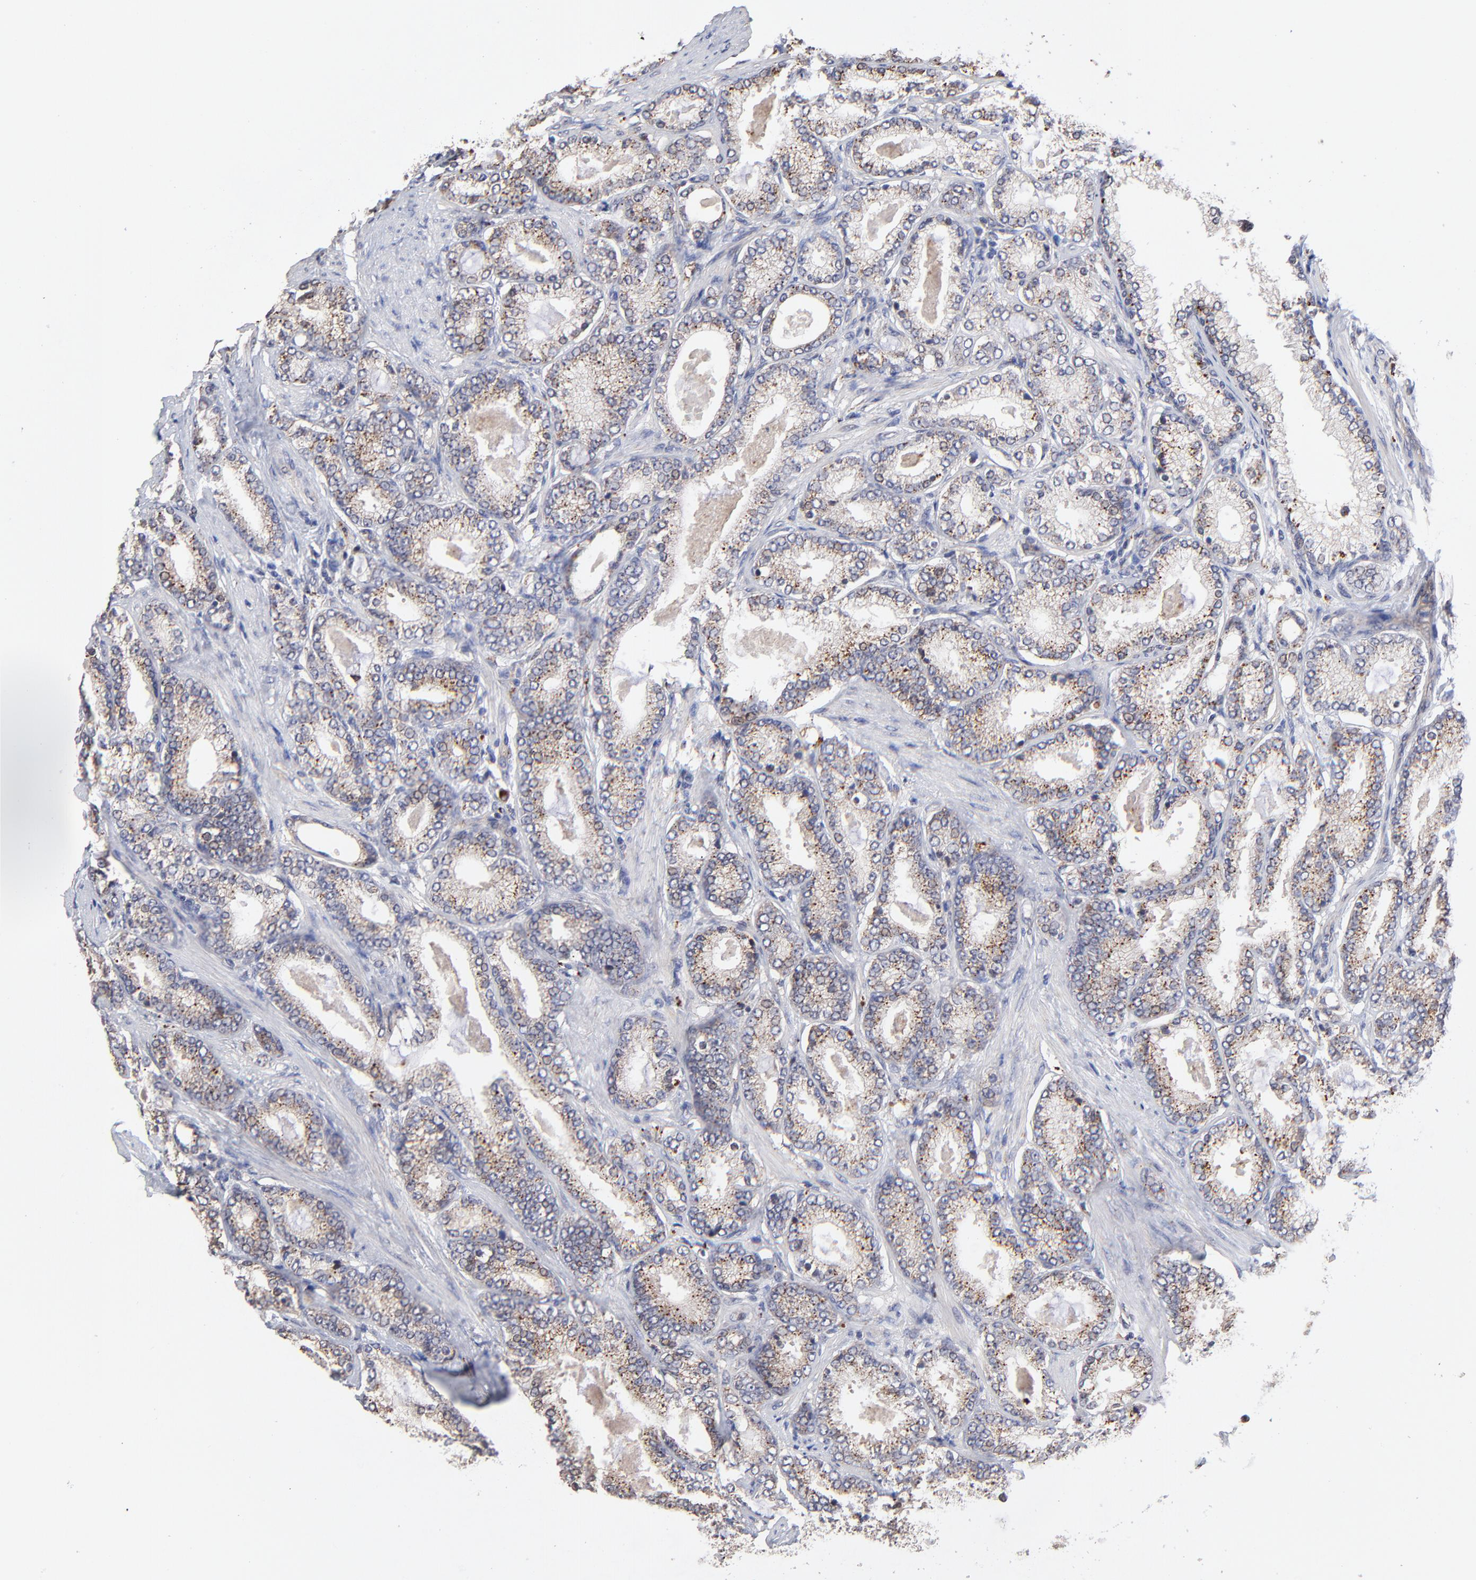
{"staining": {"intensity": "weak", "quantity": "25%-75%", "location": "cytoplasmic/membranous"}, "tissue": "prostate cancer", "cell_type": "Tumor cells", "image_type": "cancer", "snomed": [{"axis": "morphology", "description": "Adenocarcinoma, Low grade"}, {"axis": "topography", "description": "Prostate"}], "caption": "Protein expression by IHC reveals weak cytoplasmic/membranous positivity in about 25%-75% of tumor cells in low-grade adenocarcinoma (prostate).", "gene": "PDE4B", "patient": {"sex": "male", "age": 71}}